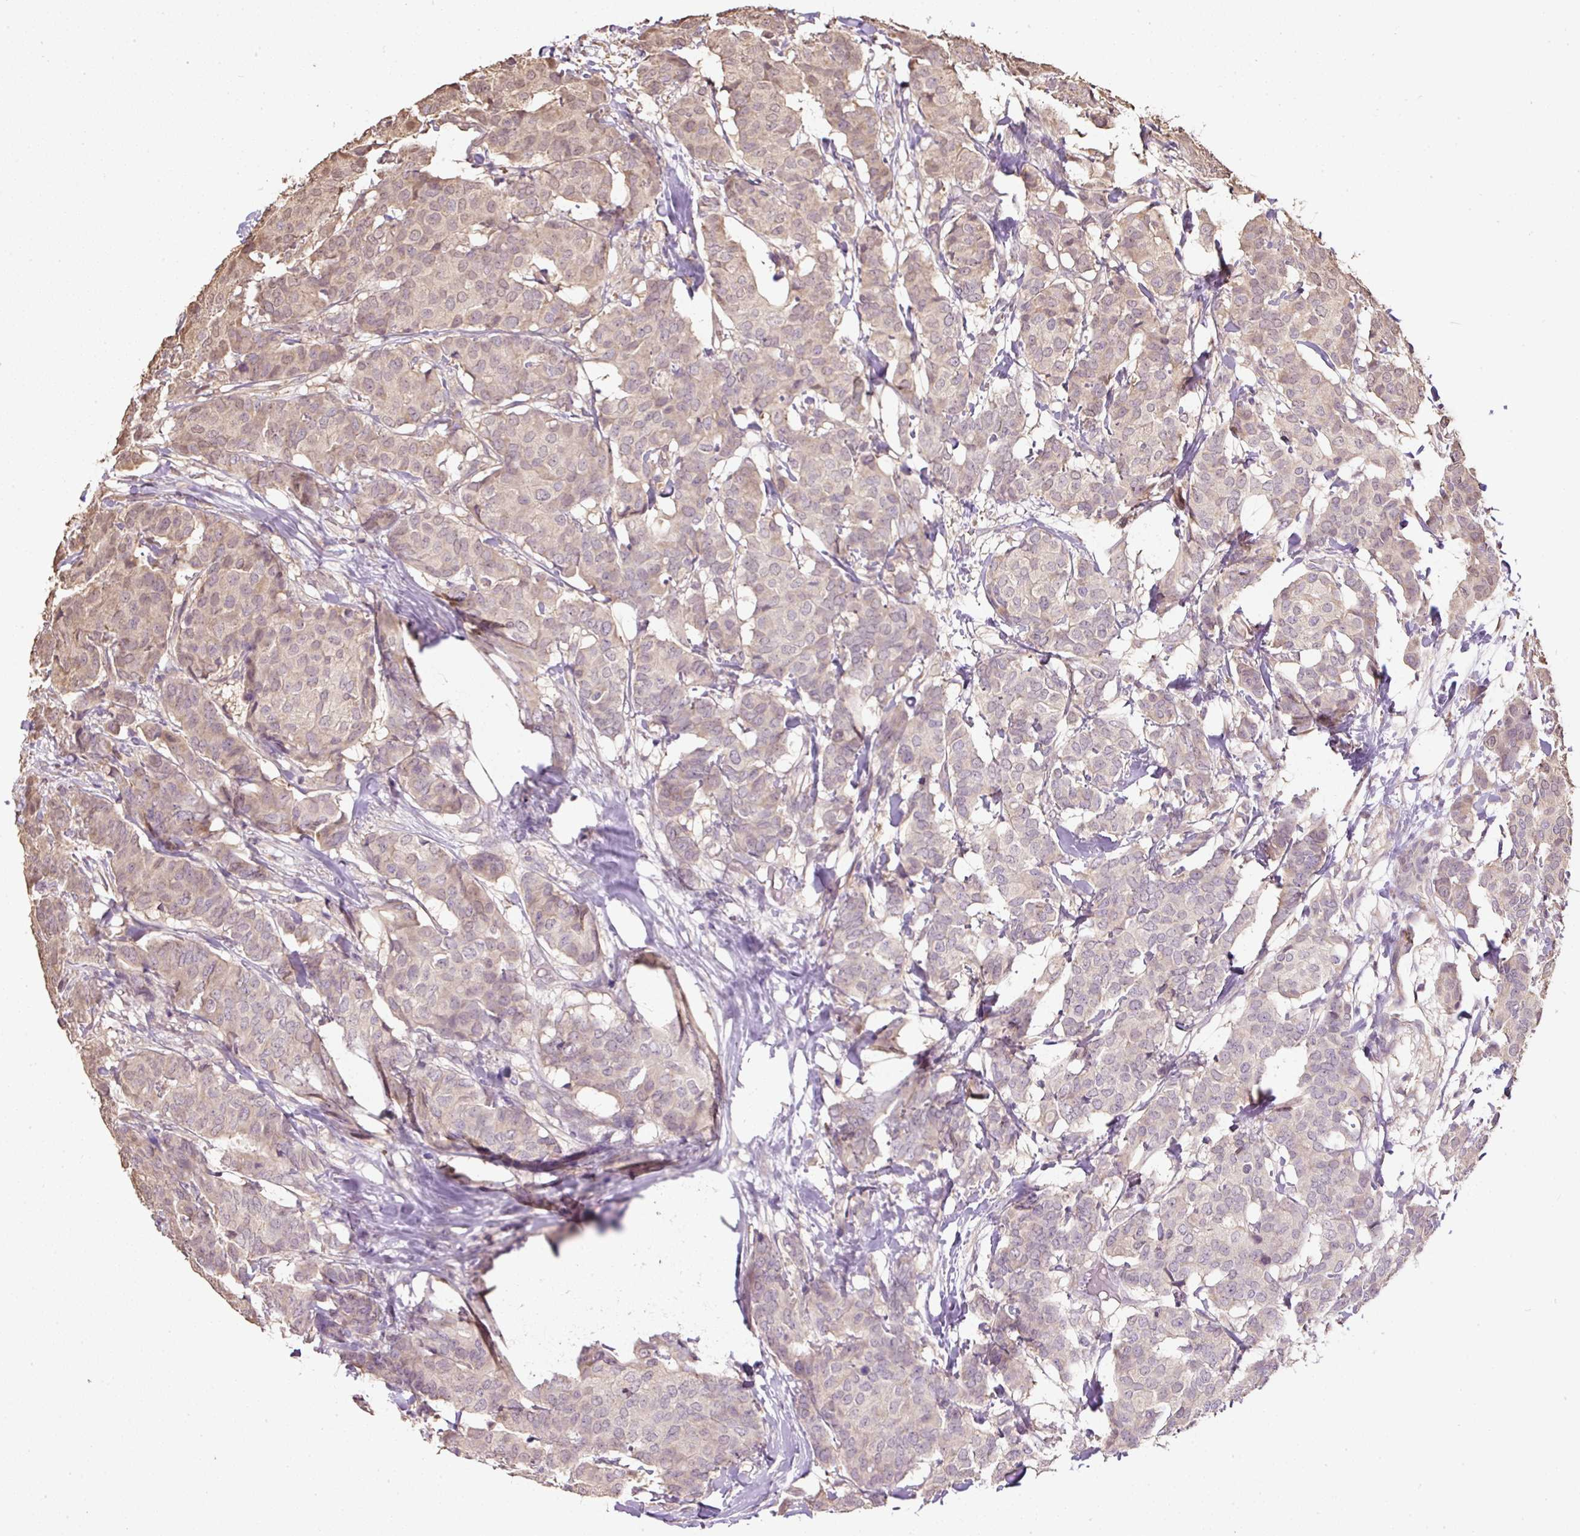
{"staining": {"intensity": "weak", "quantity": "25%-75%", "location": "cytoplasmic/membranous,nuclear"}, "tissue": "breast cancer", "cell_type": "Tumor cells", "image_type": "cancer", "snomed": [{"axis": "morphology", "description": "Duct carcinoma"}, {"axis": "topography", "description": "Breast"}], "caption": "IHC micrograph of breast cancer (intraductal carcinoma) stained for a protein (brown), which displays low levels of weak cytoplasmic/membranous and nuclear staining in approximately 25%-75% of tumor cells.", "gene": "TMEM170B", "patient": {"sex": "female", "age": 75}}